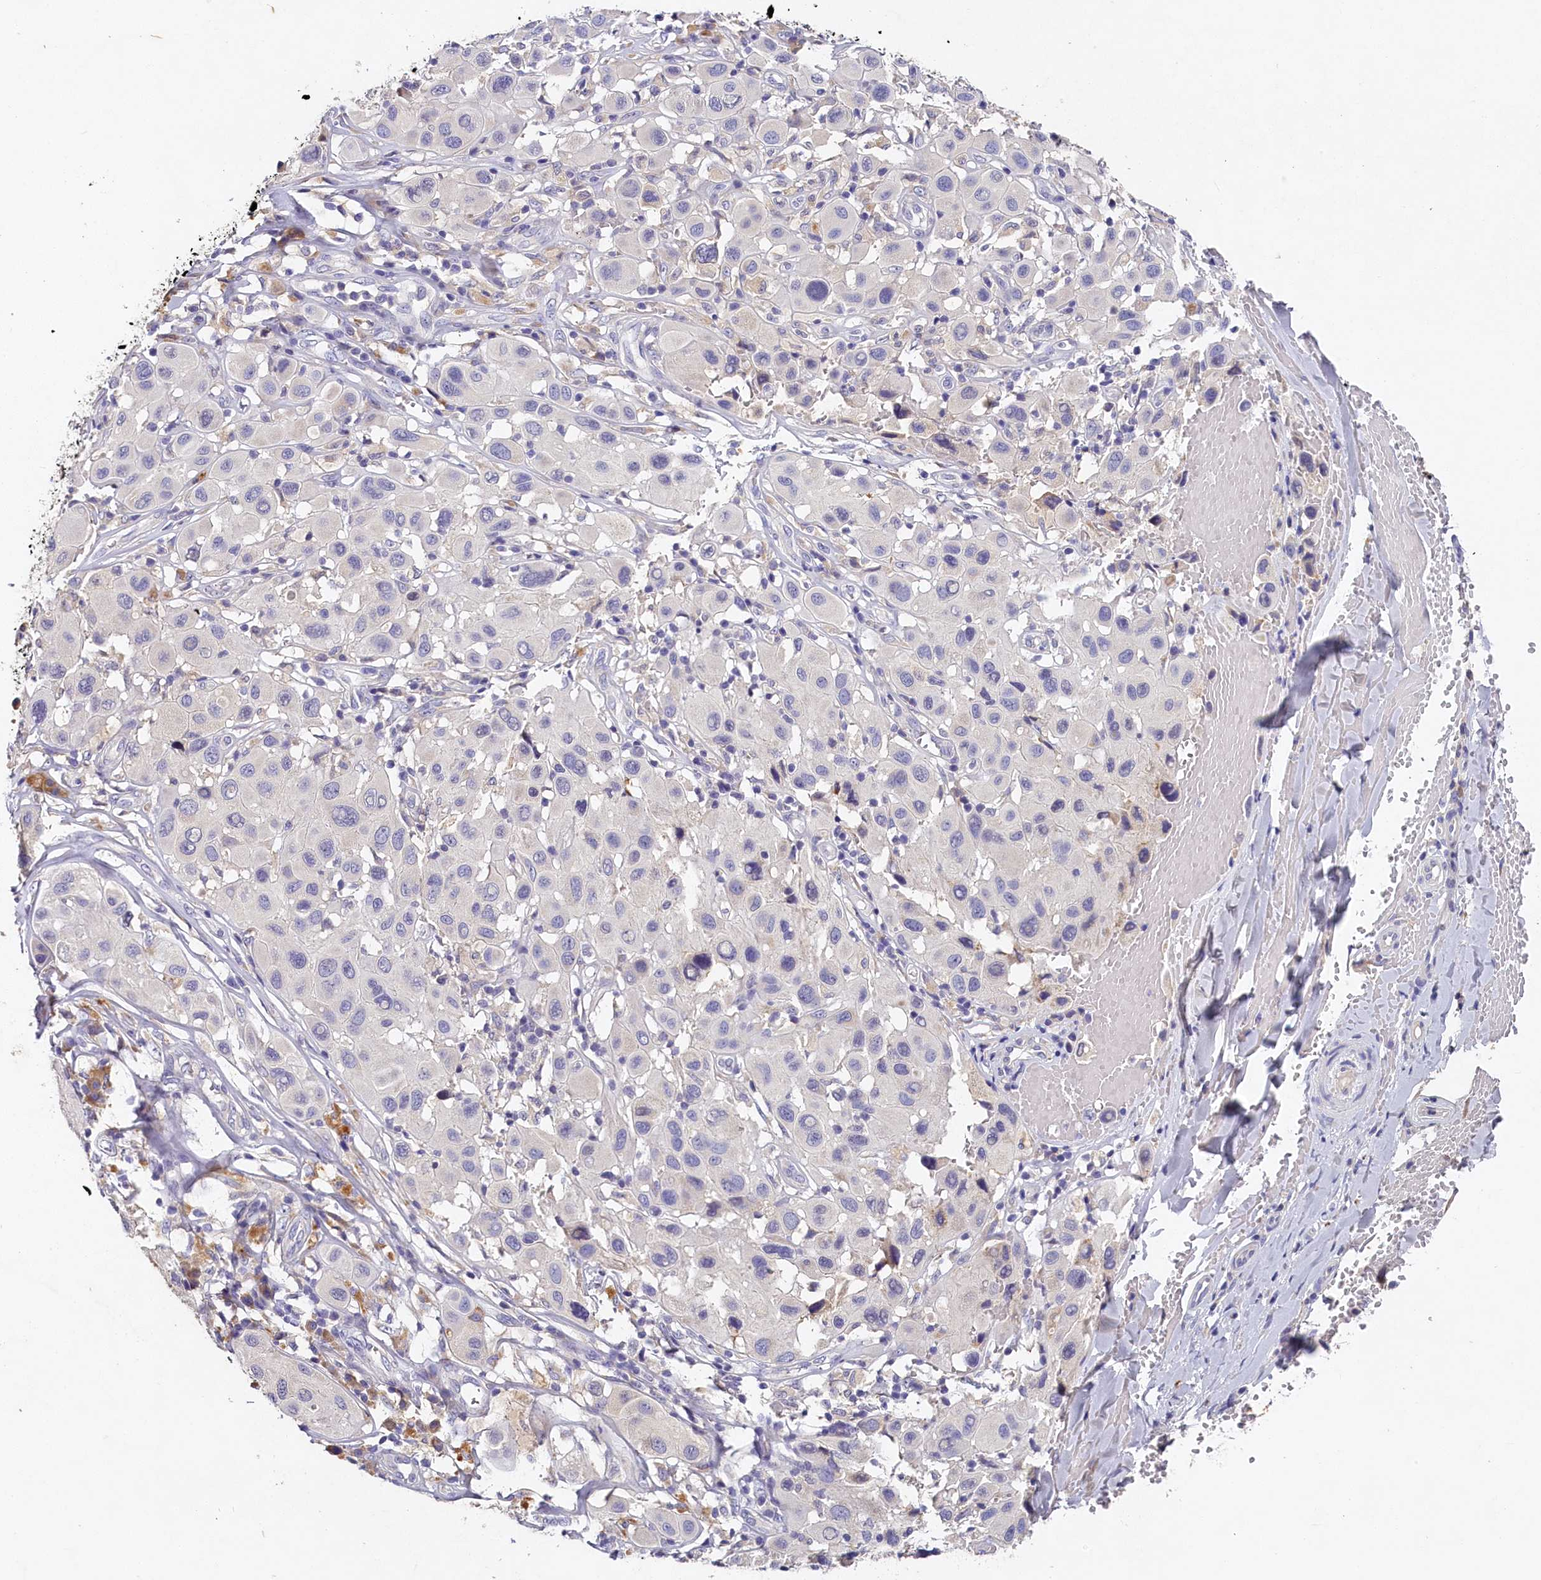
{"staining": {"intensity": "negative", "quantity": "none", "location": "none"}, "tissue": "melanoma", "cell_type": "Tumor cells", "image_type": "cancer", "snomed": [{"axis": "morphology", "description": "Malignant melanoma, Metastatic site"}, {"axis": "topography", "description": "Skin"}], "caption": "A photomicrograph of human melanoma is negative for staining in tumor cells.", "gene": "ST7L", "patient": {"sex": "male", "age": 41}}